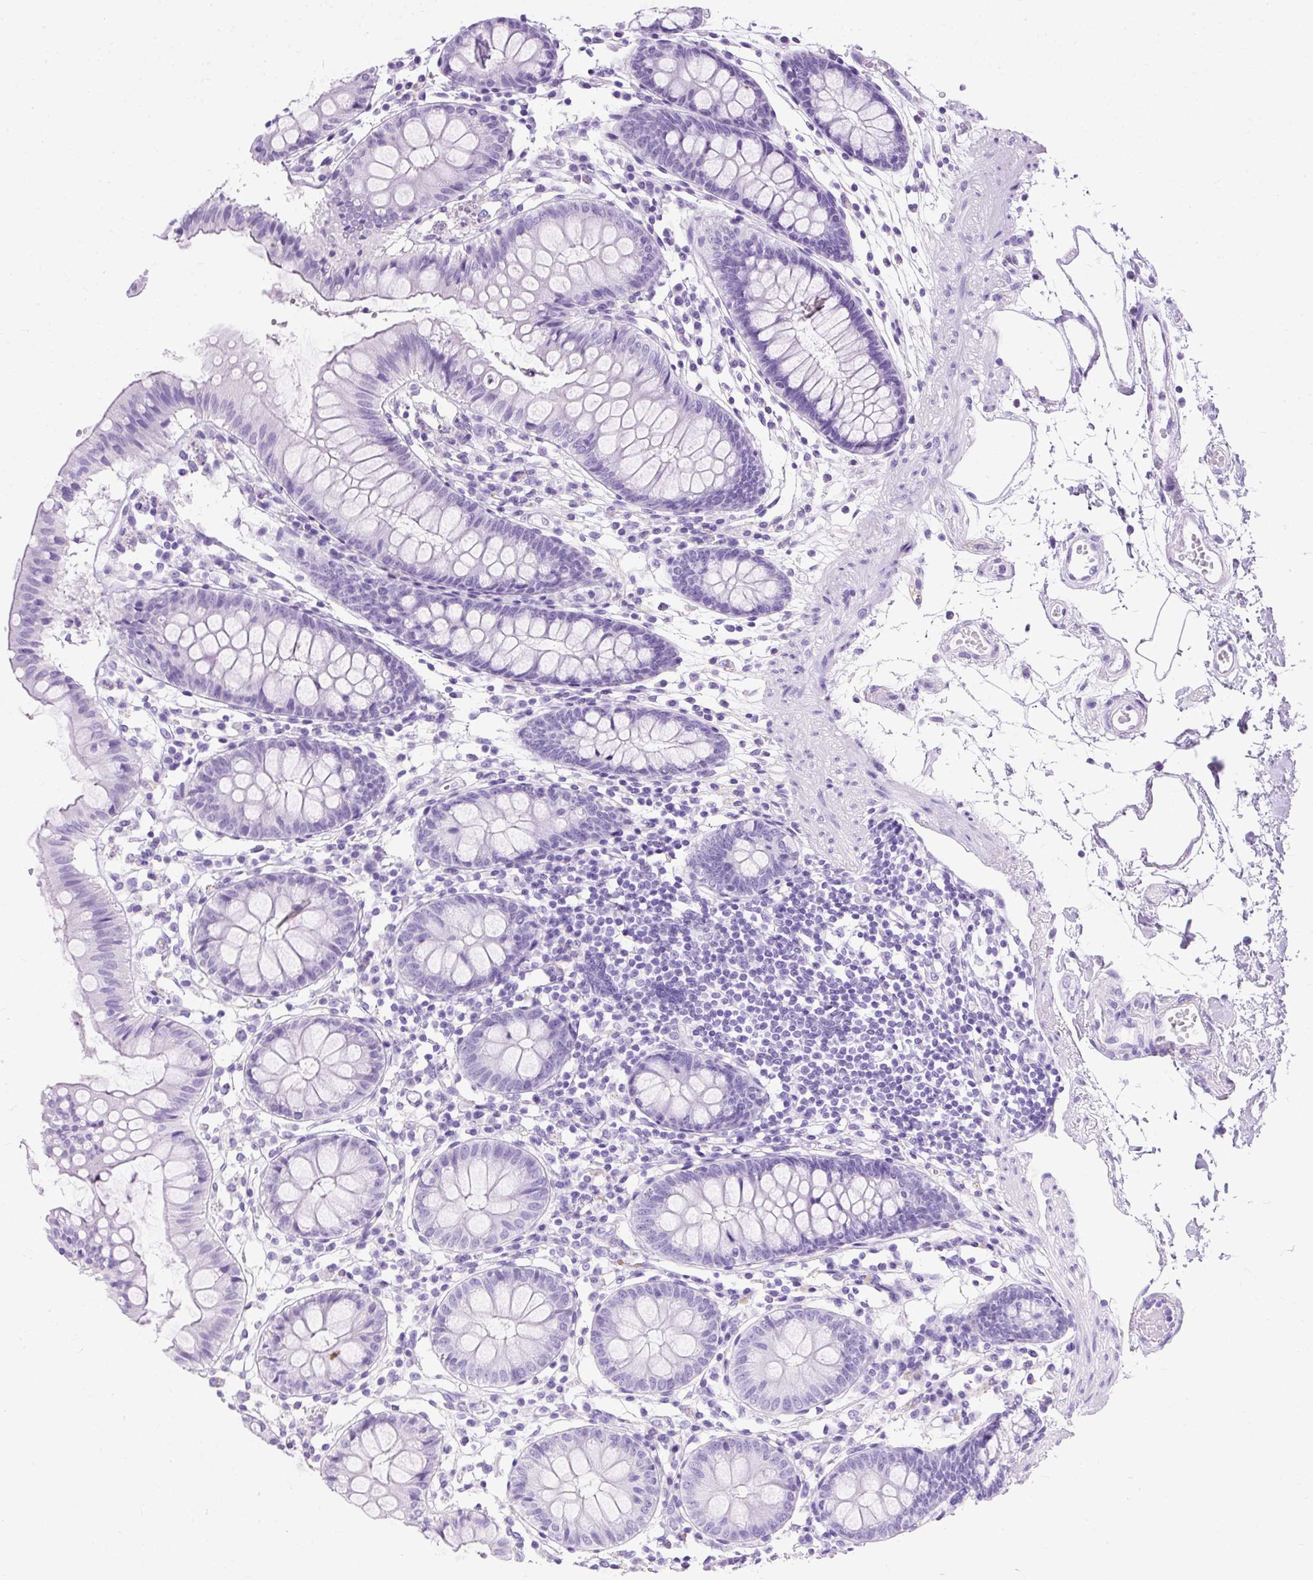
{"staining": {"intensity": "negative", "quantity": "none", "location": "none"}, "tissue": "colon", "cell_type": "Endothelial cells", "image_type": "normal", "snomed": [{"axis": "morphology", "description": "Normal tissue, NOS"}, {"axis": "topography", "description": "Colon"}], "caption": "IHC photomicrograph of benign colon: human colon stained with DAB (3,3'-diaminobenzidine) demonstrates no significant protein staining in endothelial cells.", "gene": "PVALB", "patient": {"sex": "female", "age": 84}}